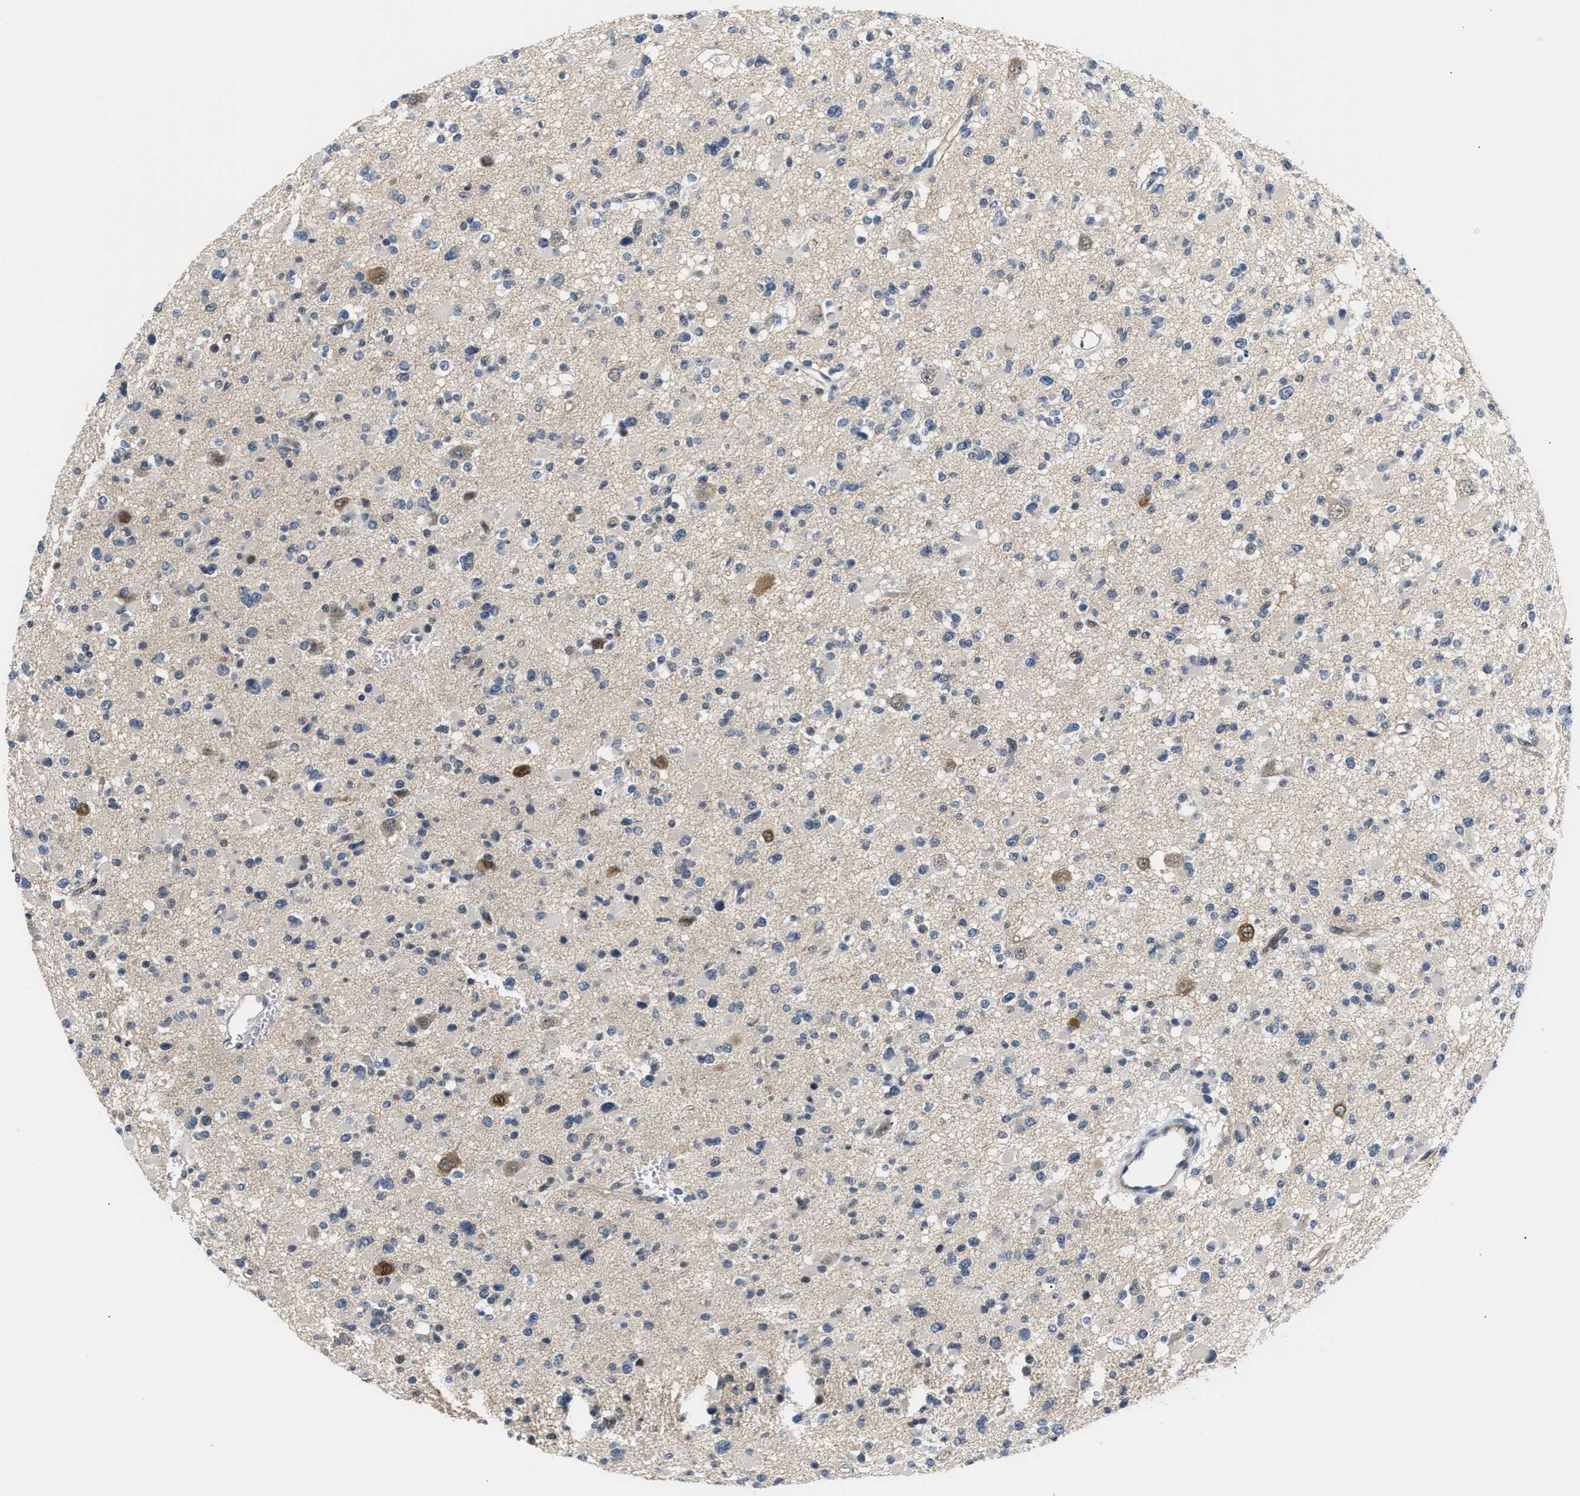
{"staining": {"intensity": "negative", "quantity": "none", "location": "none"}, "tissue": "glioma", "cell_type": "Tumor cells", "image_type": "cancer", "snomed": [{"axis": "morphology", "description": "Glioma, malignant, Low grade"}, {"axis": "topography", "description": "Brain"}], "caption": "A high-resolution histopathology image shows immunohistochemistry (IHC) staining of glioma, which shows no significant expression in tumor cells.", "gene": "PPM1H", "patient": {"sex": "female", "age": 22}}